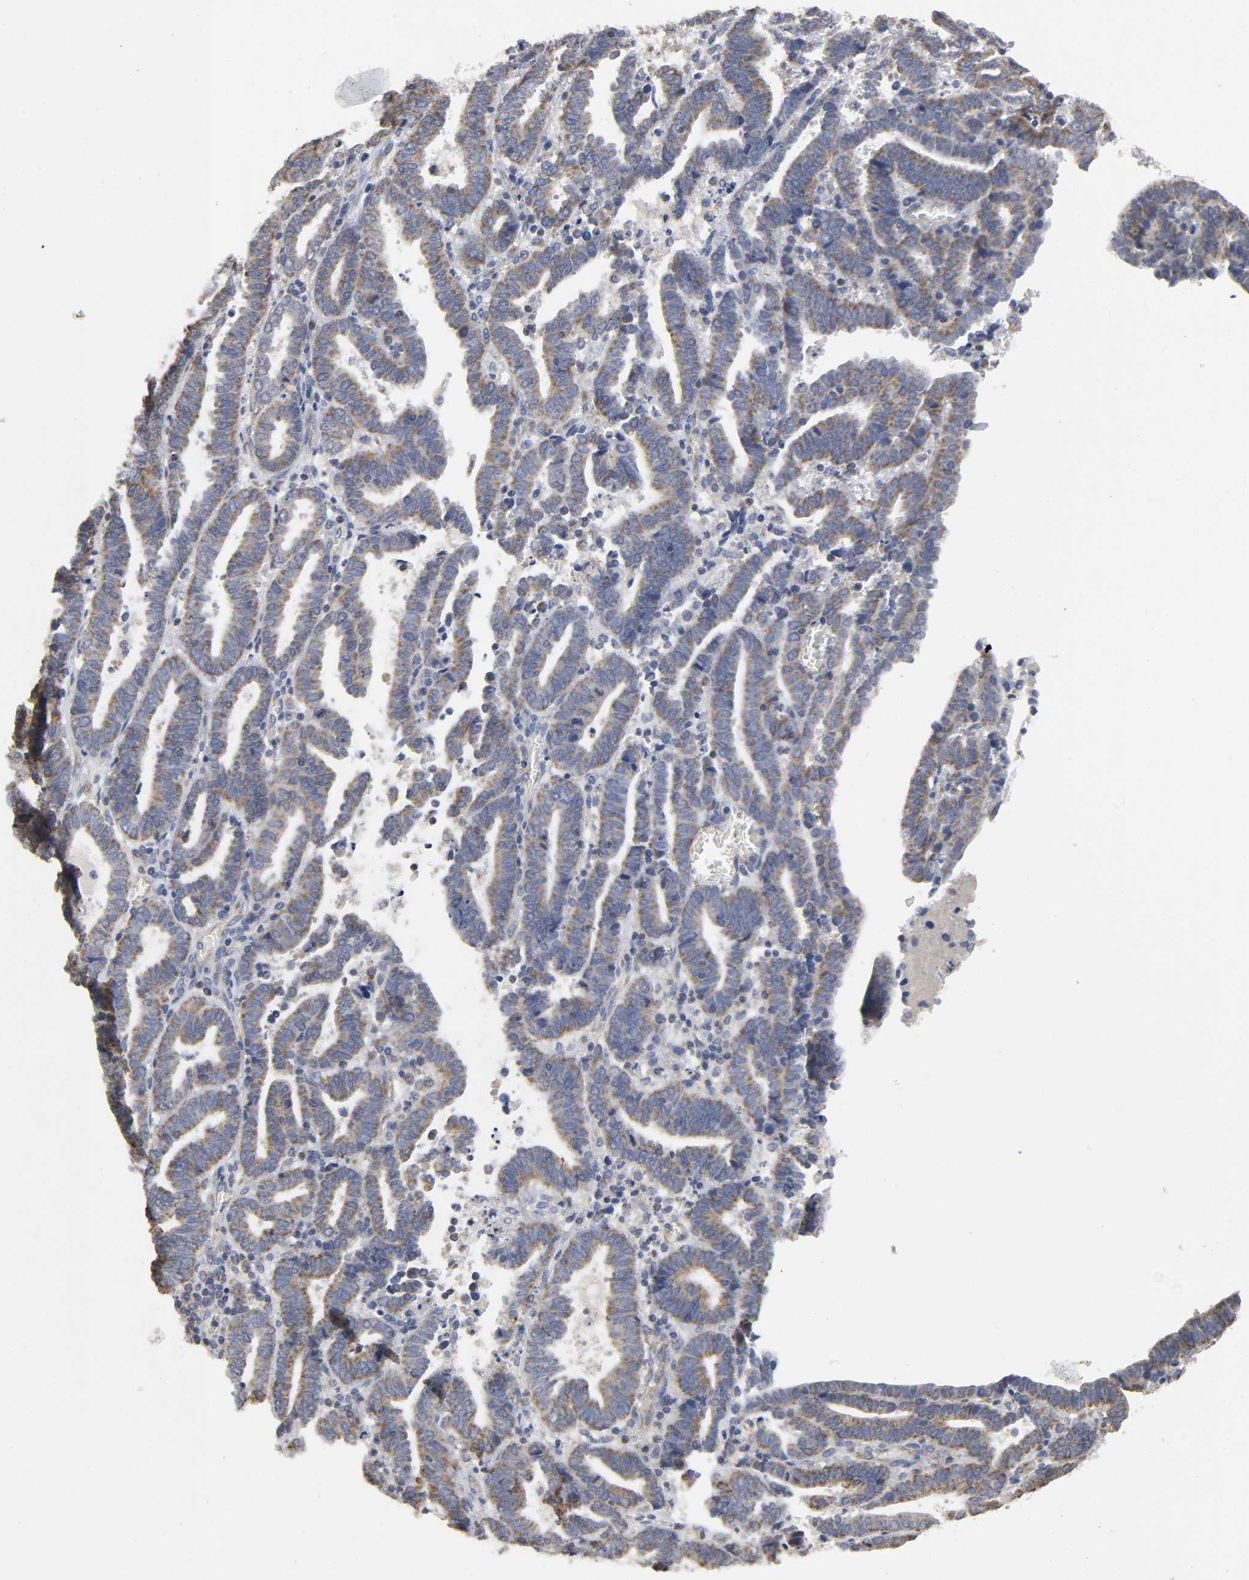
{"staining": {"intensity": "moderate", "quantity": ">75%", "location": "cytoplasmic/membranous"}, "tissue": "endometrial cancer", "cell_type": "Tumor cells", "image_type": "cancer", "snomed": [{"axis": "morphology", "description": "Adenocarcinoma, NOS"}, {"axis": "topography", "description": "Uterus"}], "caption": "A high-resolution micrograph shows immunohistochemistry staining of endometrial adenocarcinoma, which exhibits moderate cytoplasmic/membranous expression in about >75% of tumor cells.", "gene": "SYT16", "patient": {"sex": "female", "age": 83}}